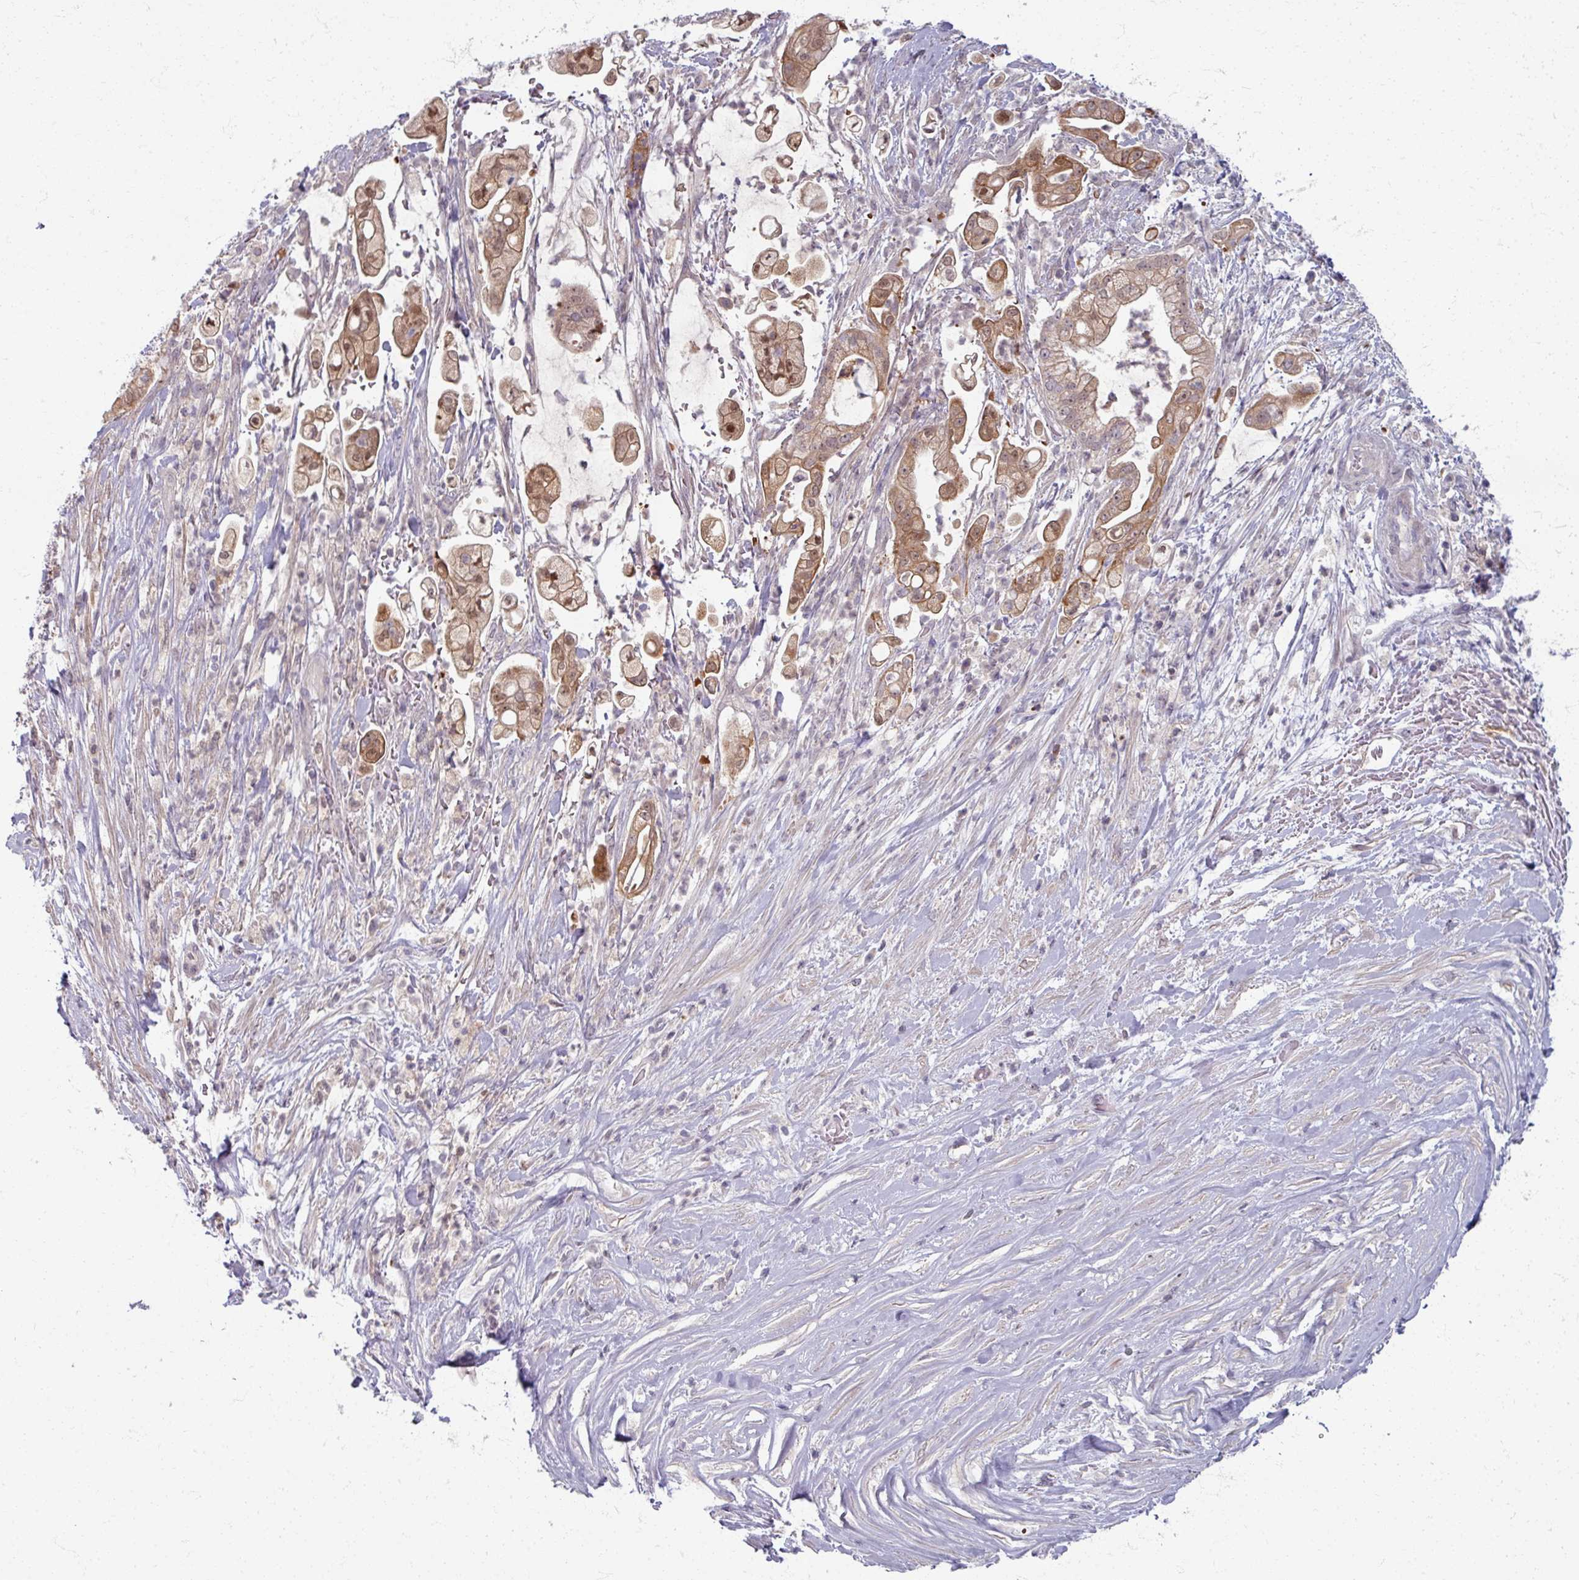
{"staining": {"intensity": "moderate", "quantity": ">75%", "location": "cytoplasmic/membranous,nuclear"}, "tissue": "pancreatic cancer", "cell_type": "Tumor cells", "image_type": "cancer", "snomed": [{"axis": "morphology", "description": "Adenocarcinoma, NOS"}, {"axis": "topography", "description": "Pancreas"}], "caption": "A brown stain highlights moderate cytoplasmic/membranous and nuclear positivity of a protein in human pancreatic cancer (adenocarcinoma) tumor cells.", "gene": "TTLL7", "patient": {"sex": "female", "age": 69}}